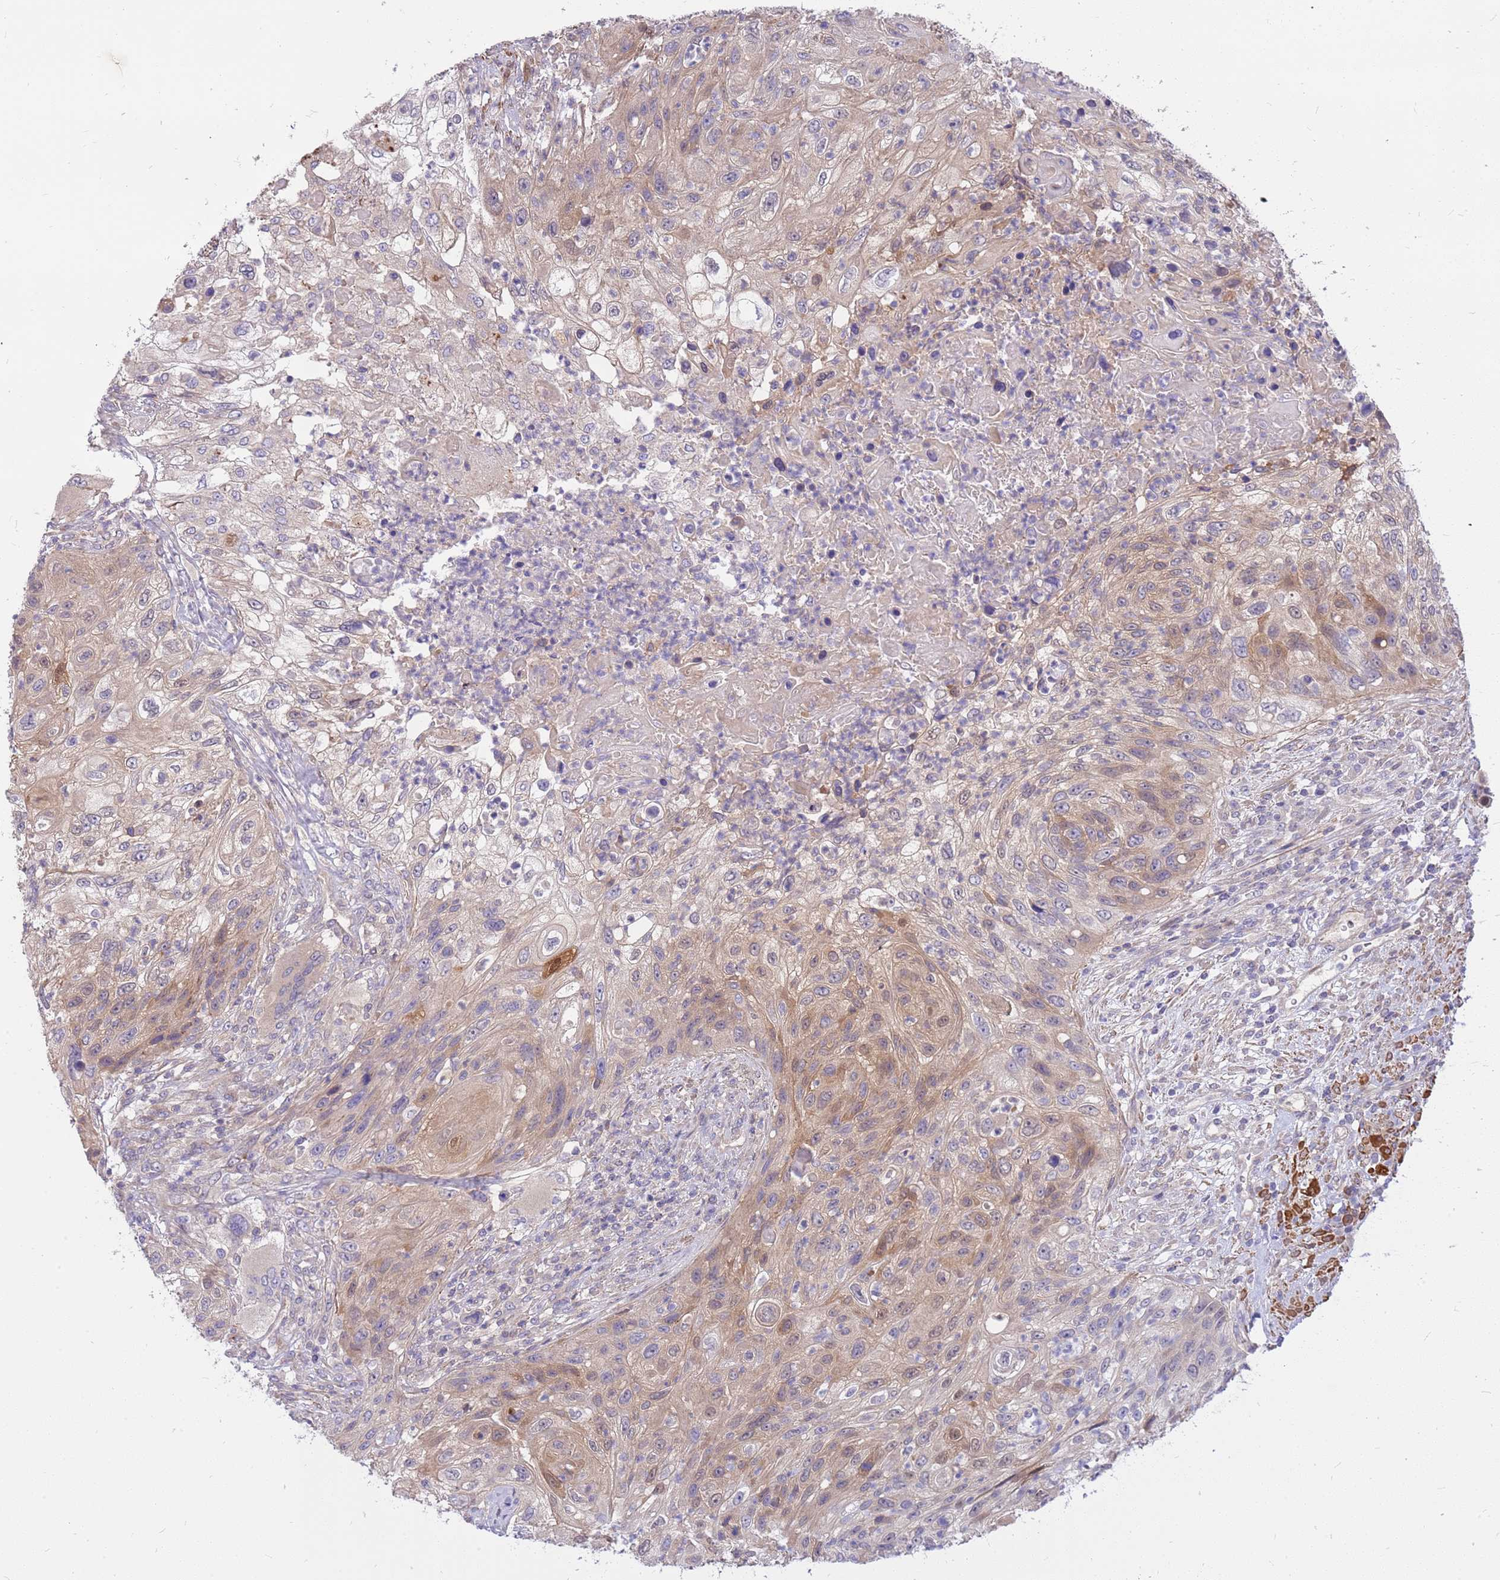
{"staining": {"intensity": "weak", "quantity": "25%-75%", "location": "cytoplasmic/membranous"}, "tissue": "urothelial cancer", "cell_type": "Tumor cells", "image_type": "cancer", "snomed": [{"axis": "morphology", "description": "Urothelial carcinoma, High grade"}, {"axis": "topography", "description": "Urinary bladder"}], "caption": "Urothelial carcinoma (high-grade) stained with immunohistochemistry (IHC) shows weak cytoplasmic/membranous expression in about 25%-75% of tumor cells. (brown staining indicates protein expression, while blue staining denotes nuclei).", "gene": "MVD", "patient": {"sex": "female", "age": 60}}